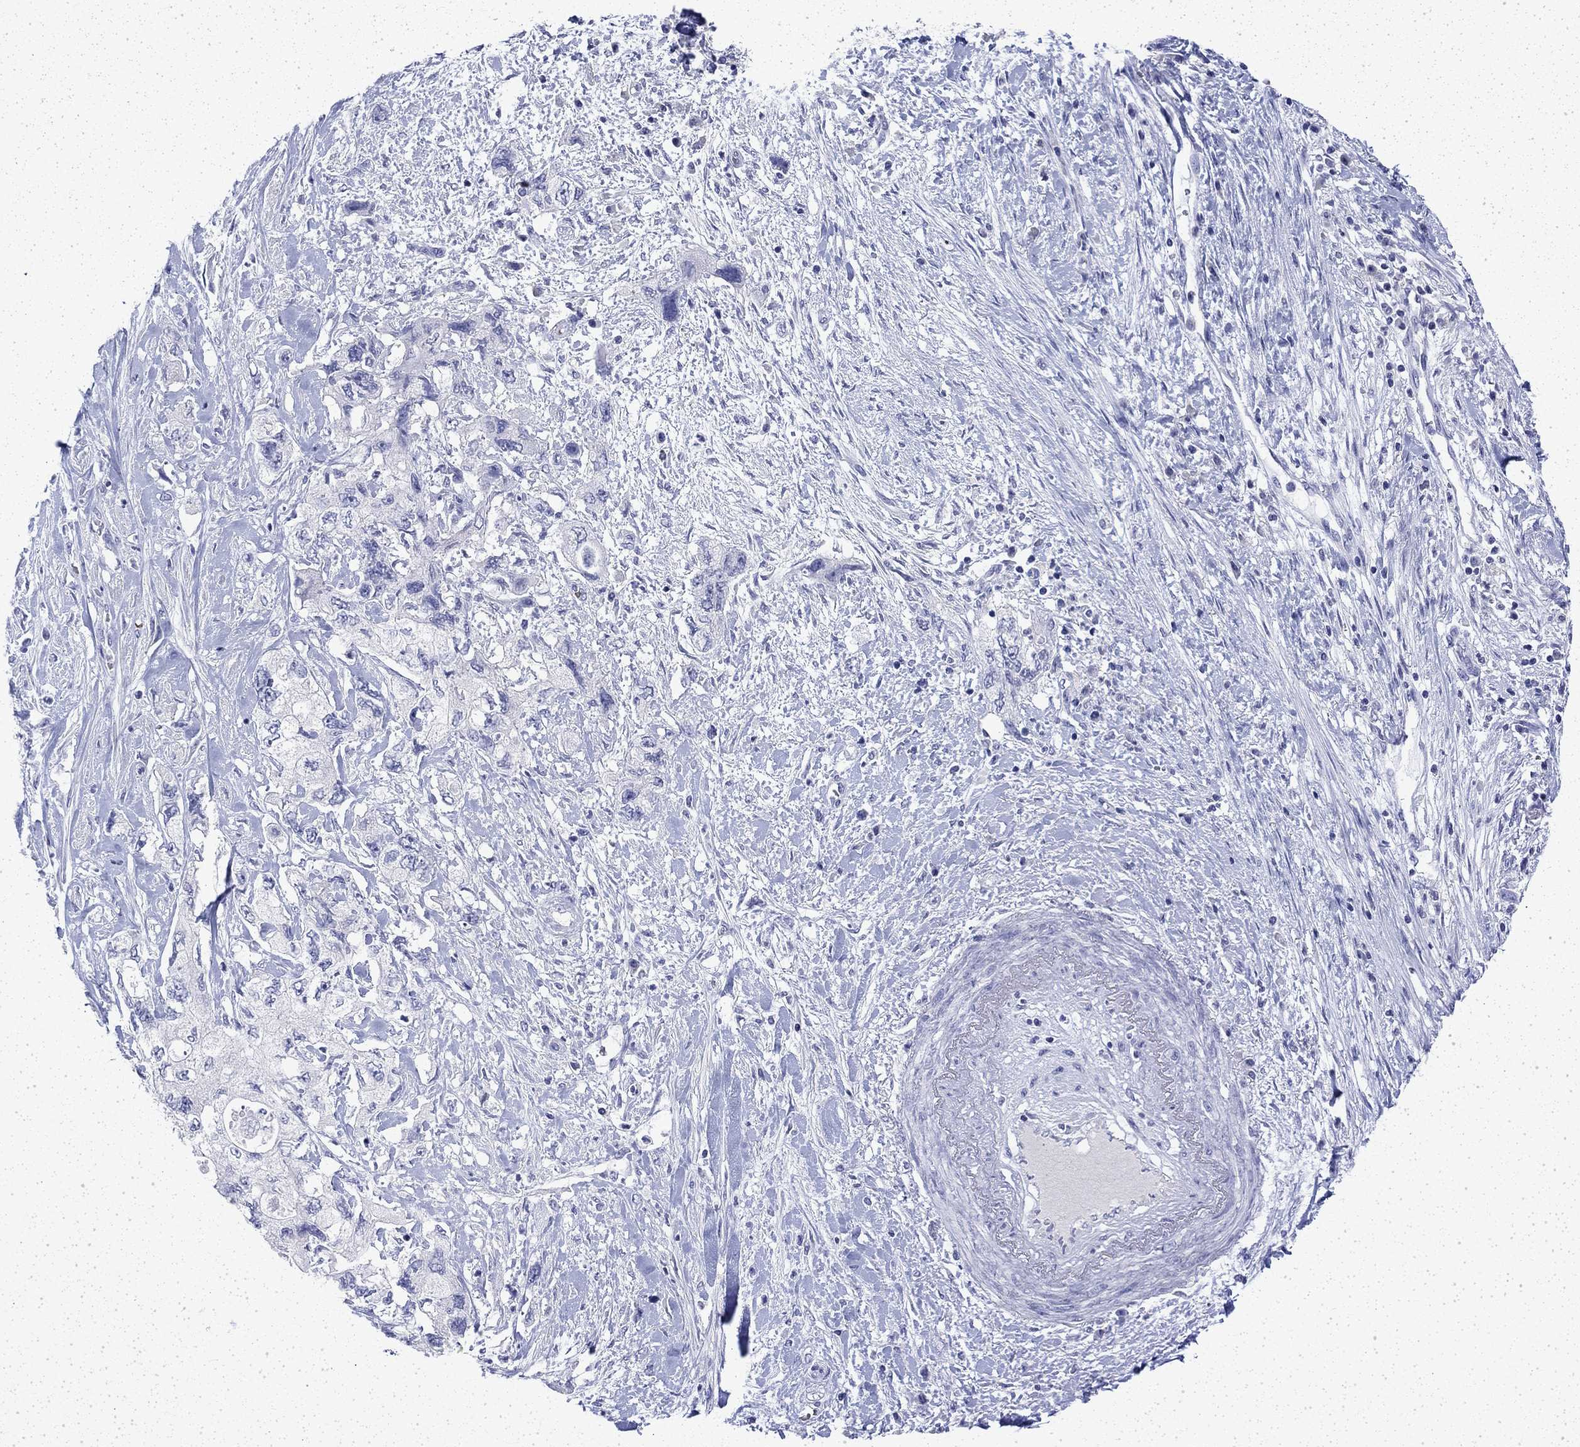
{"staining": {"intensity": "negative", "quantity": "none", "location": "none"}, "tissue": "pancreatic cancer", "cell_type": "Tumor cells", "image_type": "cancer", "snomed": [{"axis": "morphology", "description": "Adenocarcinoma, NOS"}, {"axis": "topography", "description": "Pancreas"}], "caption": "Immunohistochemistry histopathology image of neoplastic tissue: adenocarcinoma (pancreatic) stained with DAB (3,3'-diaminobenzidine) shows no significant protein expression in tumor cells. (DAB immunohistochemistry, high magnification).", "gene": "ENPP6", "patient": {"sex": "female", "age": 73}}